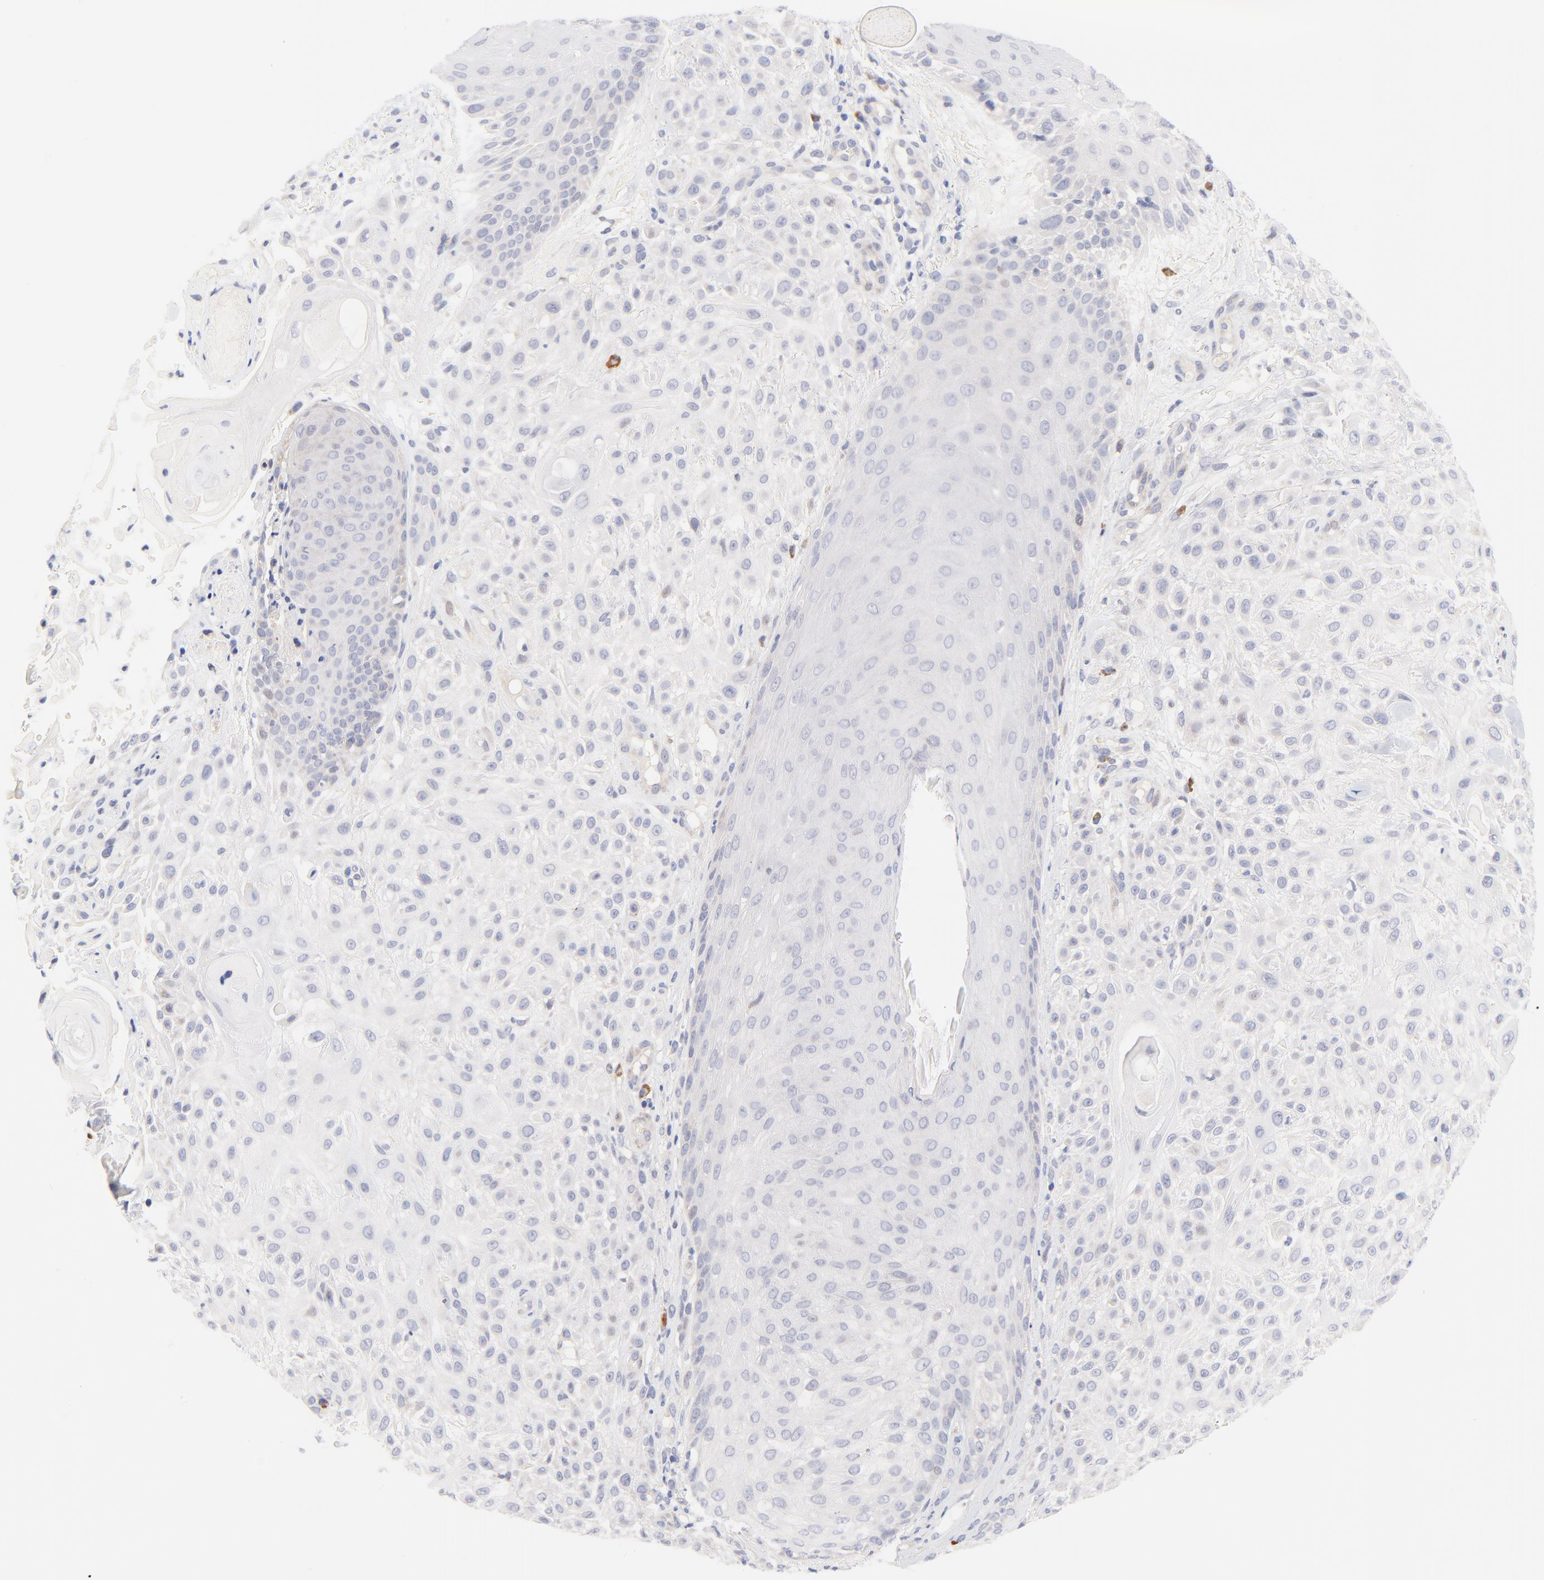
{"staining": {"intensity": "negative", "quantity": "none", "location": "none"}, "tissue": "skin cancer", "cell_type": "Tumor cells", "image_type": "cancer", "snomed": [{"axis": "morphology", "description": "Squamous cell carcinoma, NOS"}, {"axis": "topography", "description": "Skin"}], "caption": "Skin cancer stained for a protein using immunohistochemistry (IHC) displays no staining tumor cells.", "gene": "AFF2", "patient": {"sex": "female", "age": 42}}